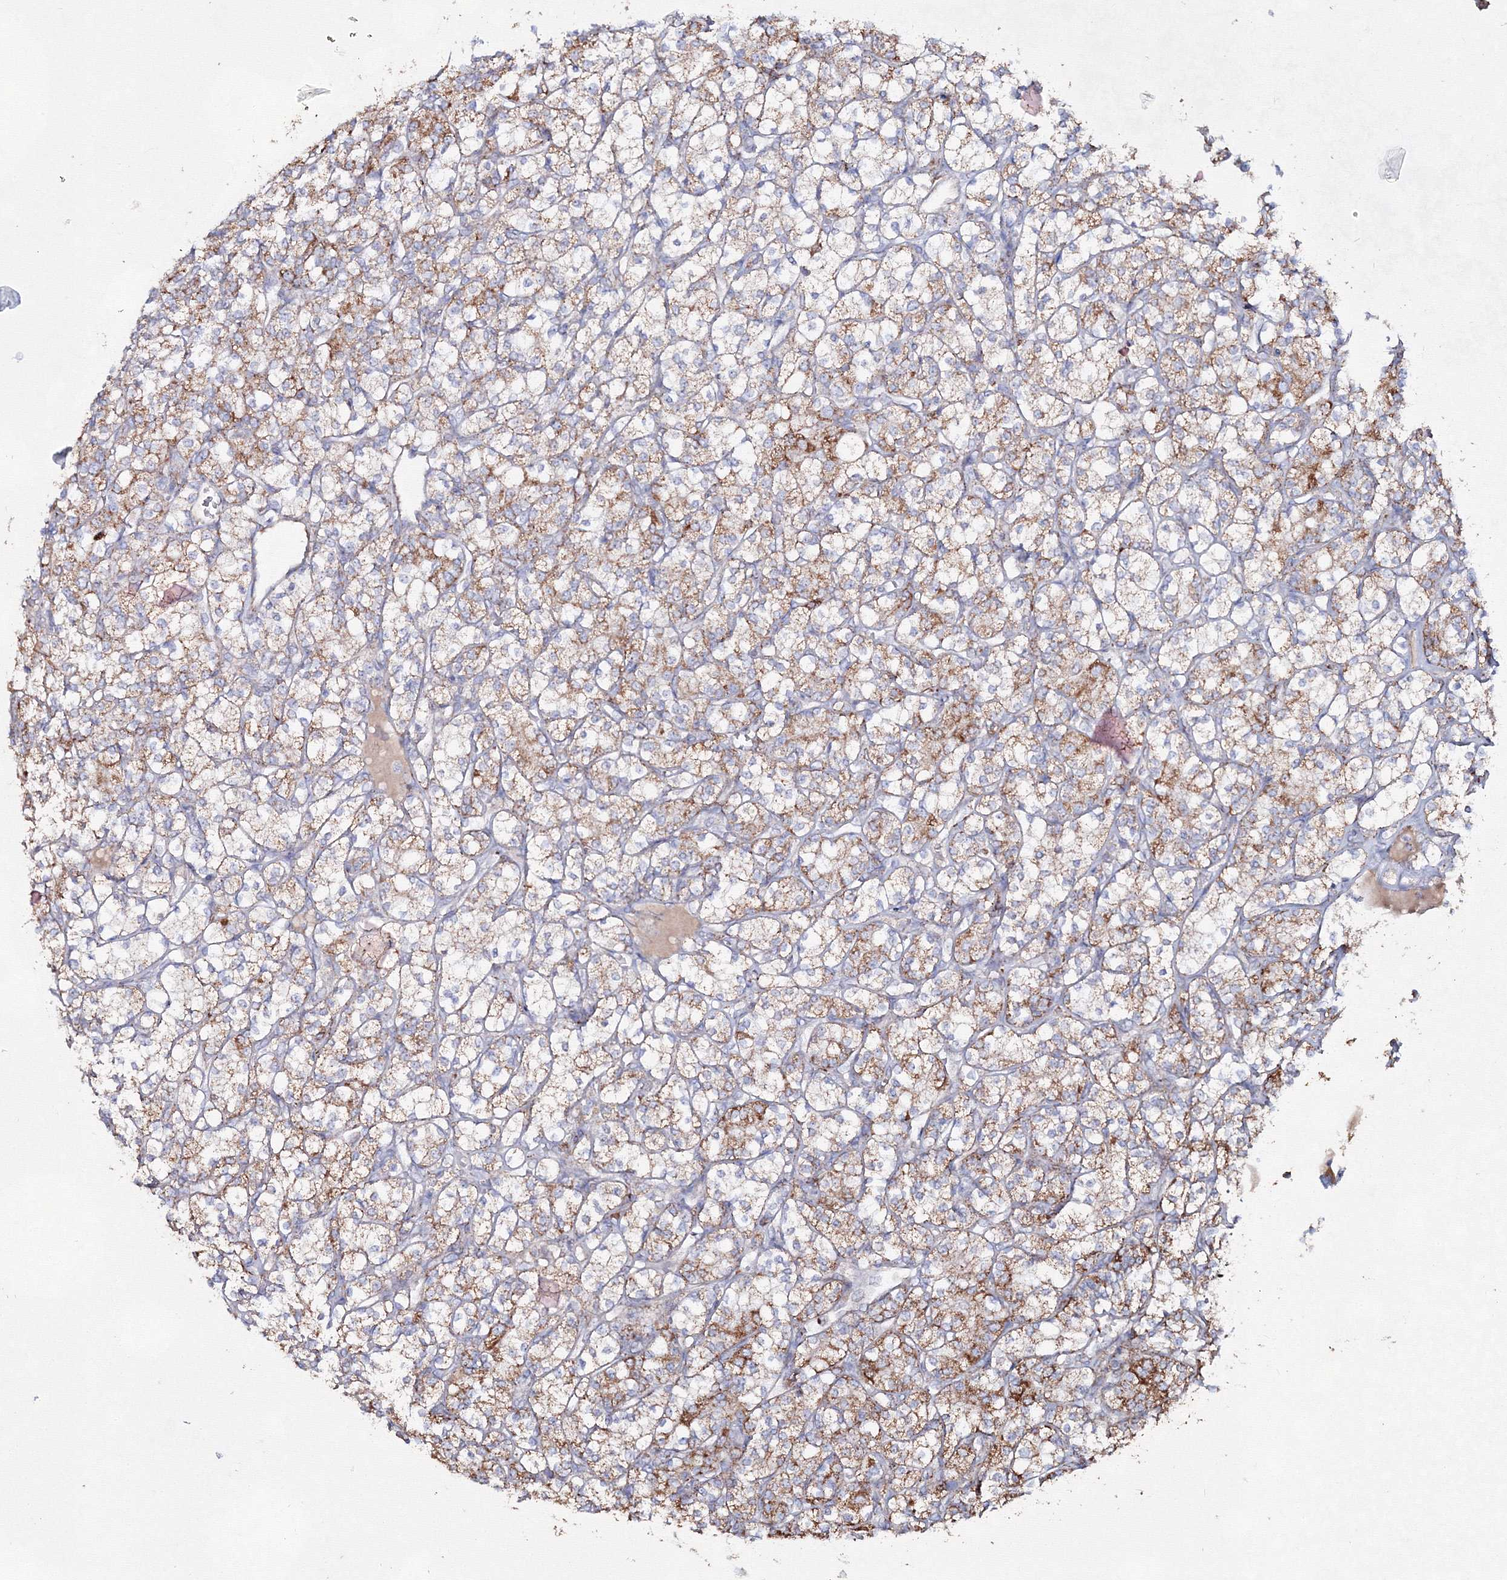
{"staining": {"intensity": "moderate", "quantity": ">75%", "location": "cytoplasmic/membranous"}, "tissue": "renal cancer", "cell_type": "Tumor cells", "image_type": "cancer", "snomed": [{"axis": "morphology", "description": "Adenocarcinoma, NOS"}, {"axis": "topography", "description": "Kidney"}], "caption": "Immunohistochemical staining of adenocarcinoma (renal) displays medium levels of moderate cytoplasmic/membranous protein expression in approximately >75% of tumor cells.", "gene": "IGSF9", "patient": {"sex": "male", "age": 77}}